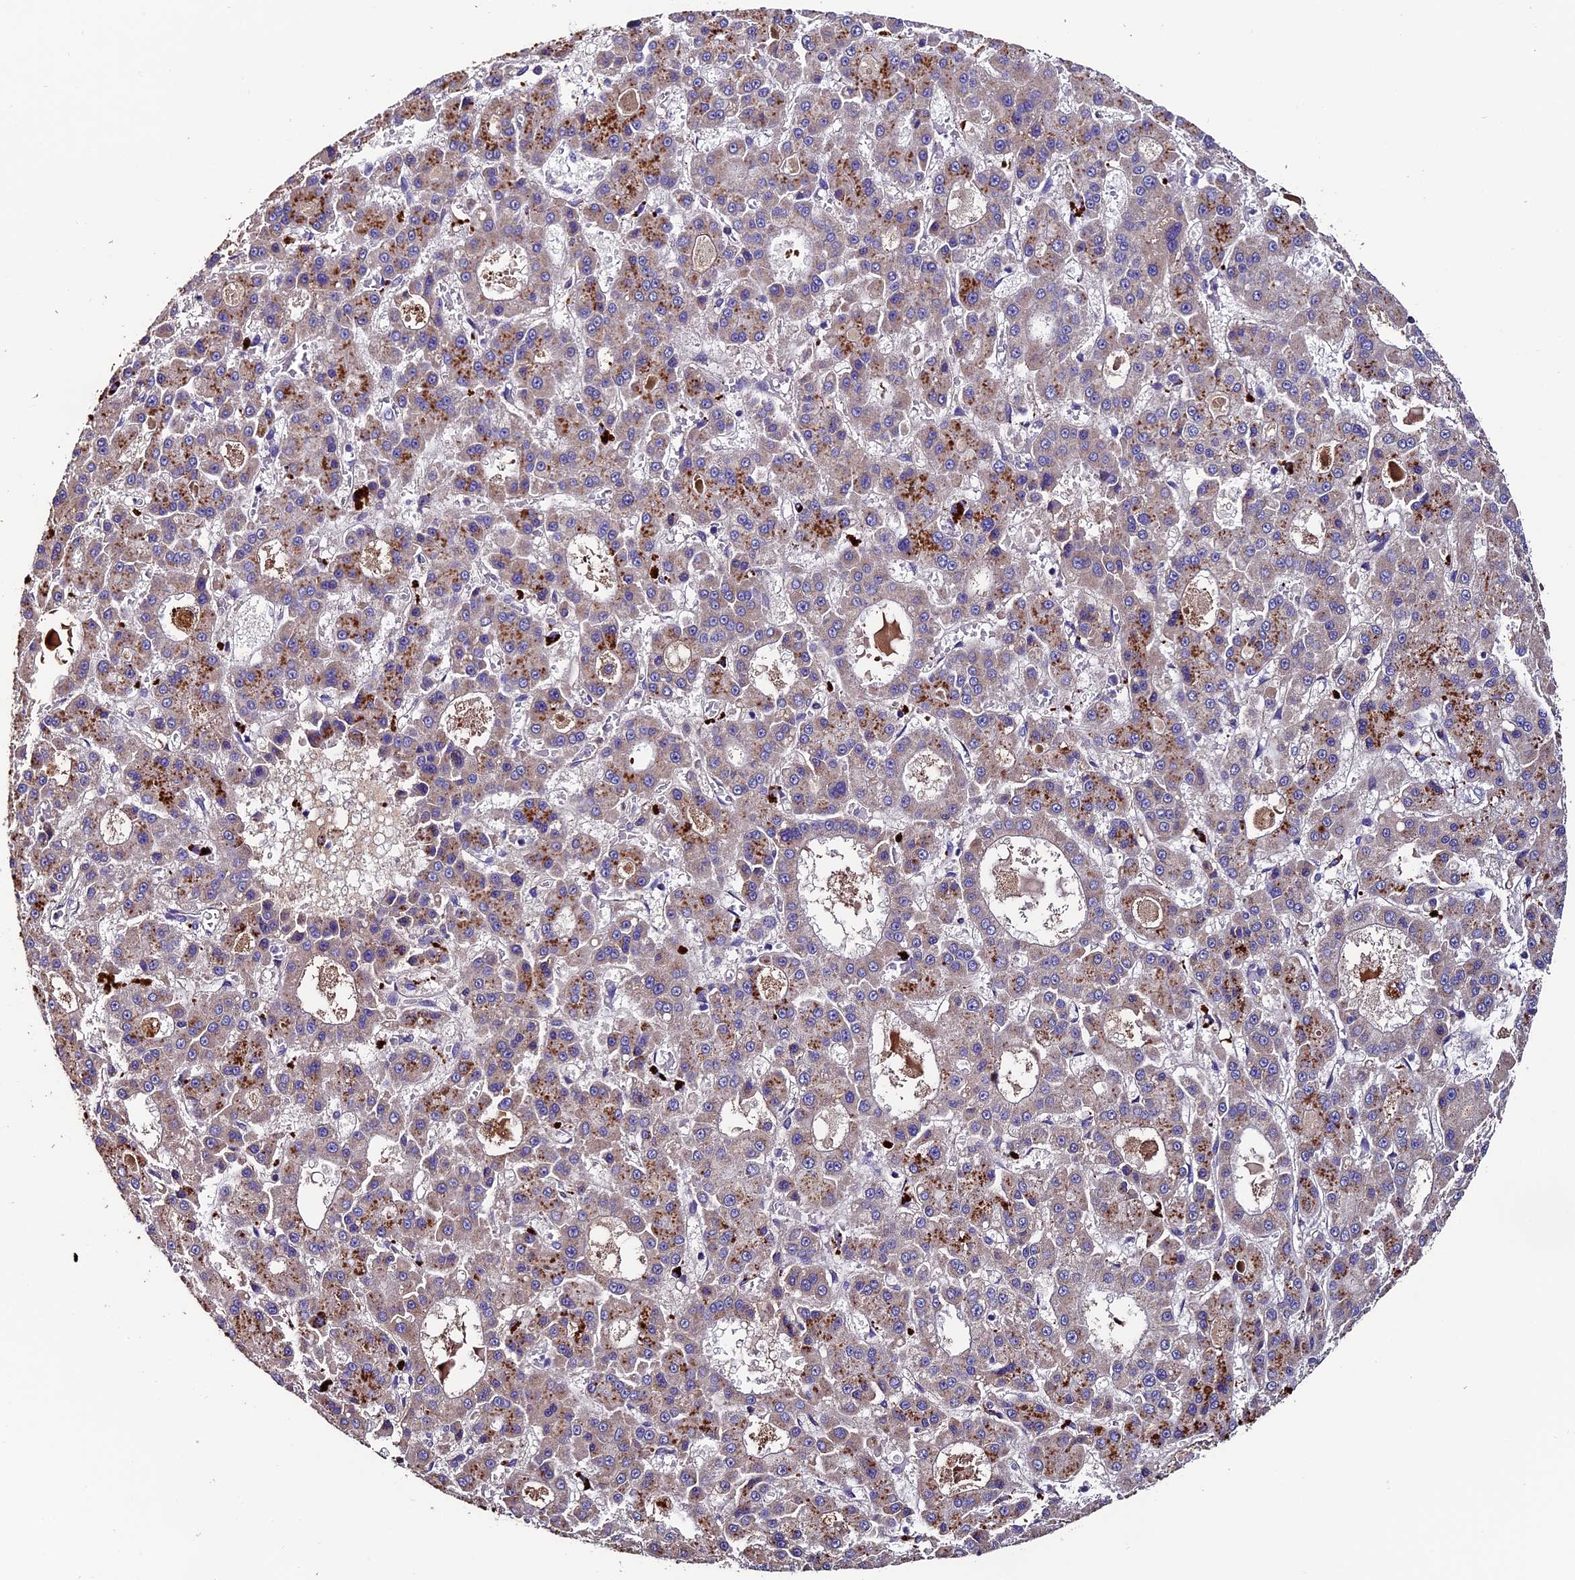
{"staining": {"intensity": "moderate", "quantity": "<25%", "location": "cytoplasmic/membranous"}, "tissue": "liver cancer", "cell_type": "Tumor cells", "image_type": "cancer", "snomed": [{"axis": "morphology", "description": "Carcinoma, Hepatocellular, NOS"}, {"axis": "topography", "description": "Liver"}], "caption": "Immunohistochemical staining of human liver hepatocellular carcinoma displays low levels of moderate cytoplasmic/membranous protein positivity in about <25% of tumor cells.", "gene": "CLN5", "patient": {"sex": "male", "age": 70}}